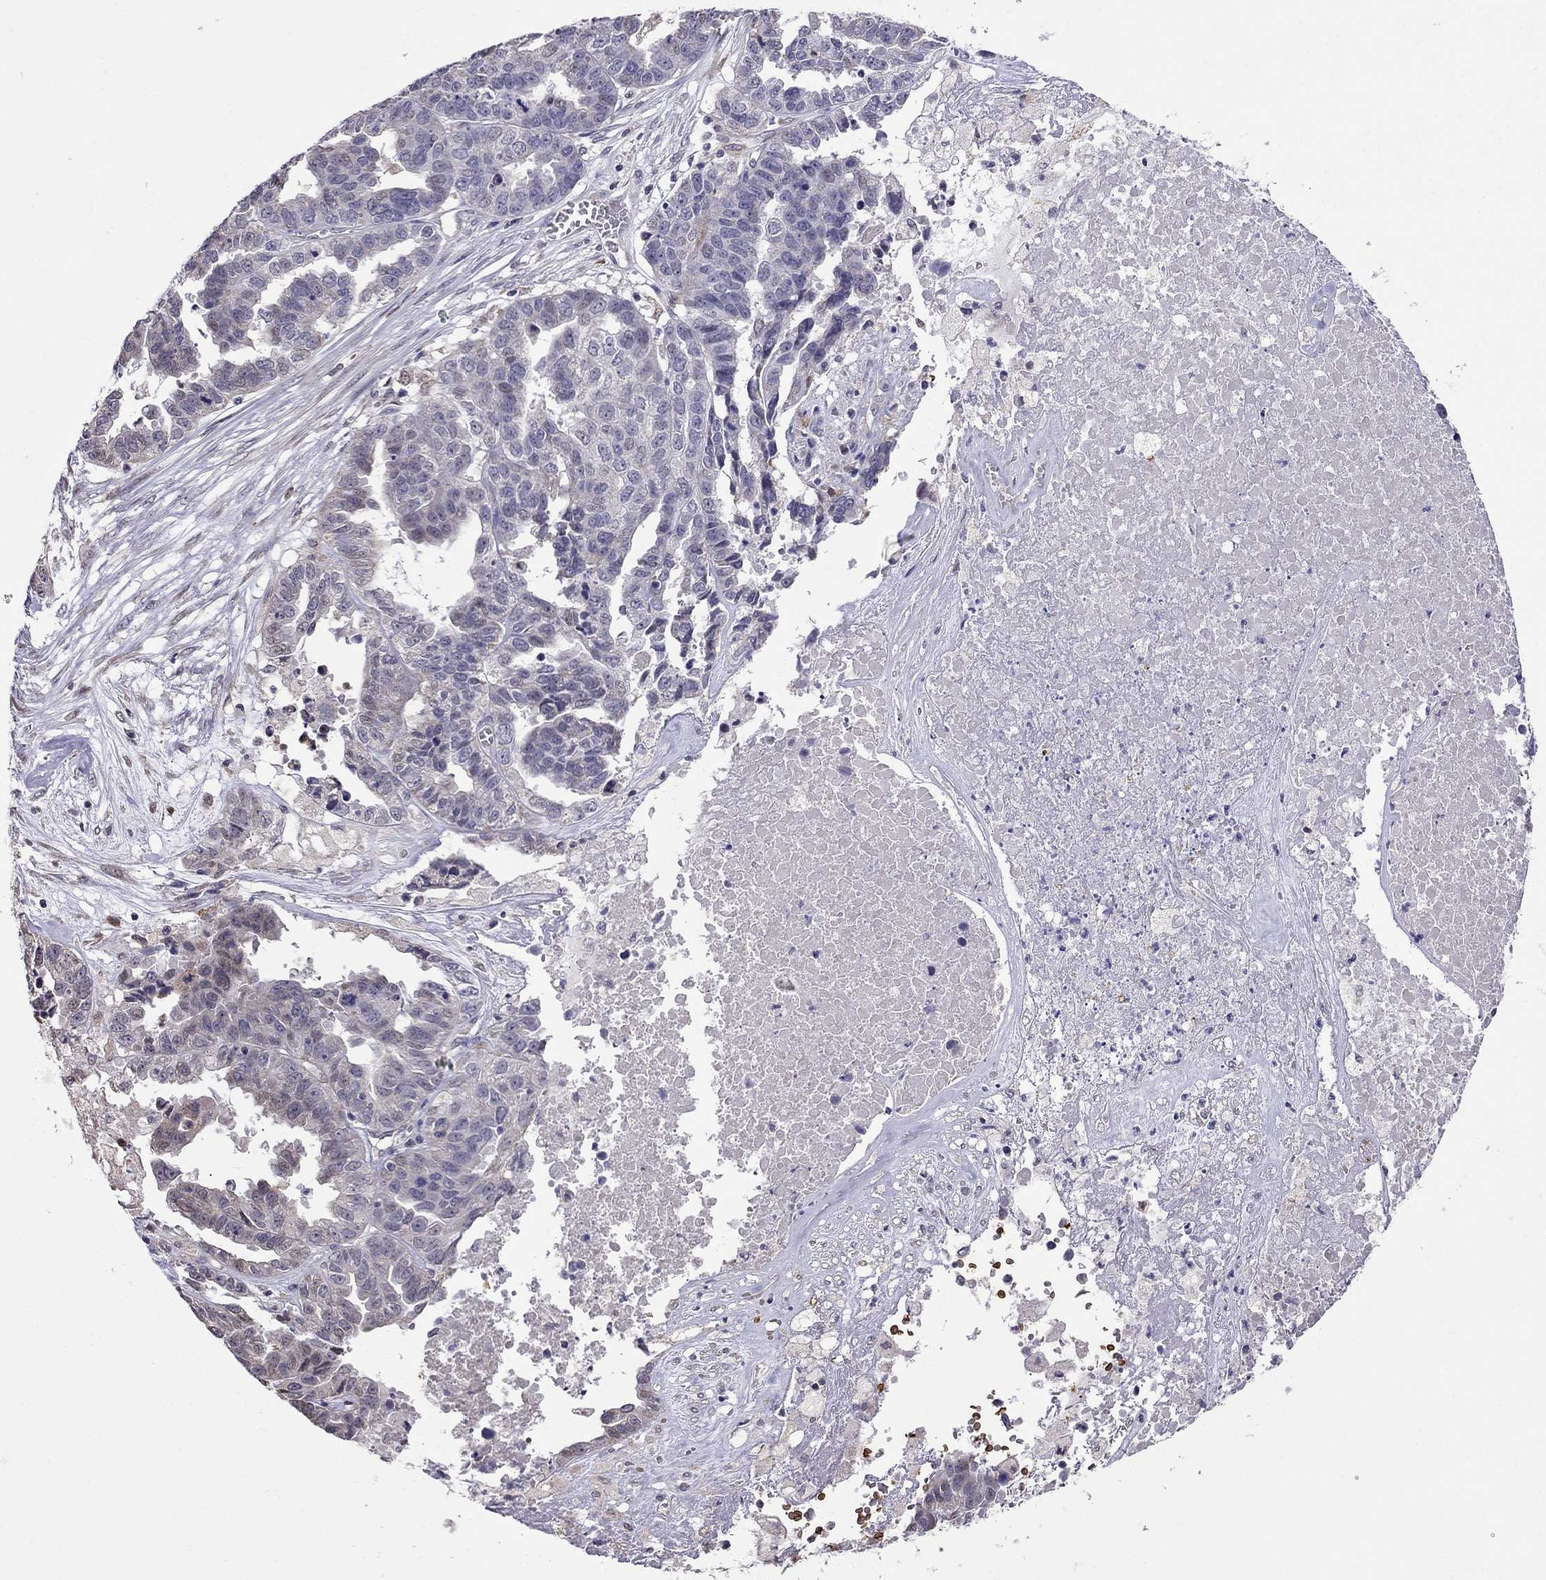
{"staining": {"intensity": "negative", "quantity": "none", "location": "none"}, "tissue": "ovarian cancer", "cell_type": "Tumor cells", "image_type": "cancer", "snomed": [{"axis": "morphology", "description": "Cystadenocarcinoma, serous, NOS"}, {"axis": "topography", "description": "Ovary"}], "caption": "An image of ovarian serous cystadenocarcinoma stained for a protein reveals no brown staining in tumor cells.", "gene": "ADAM28", "patient": {"sex": "female", "age": 87}}